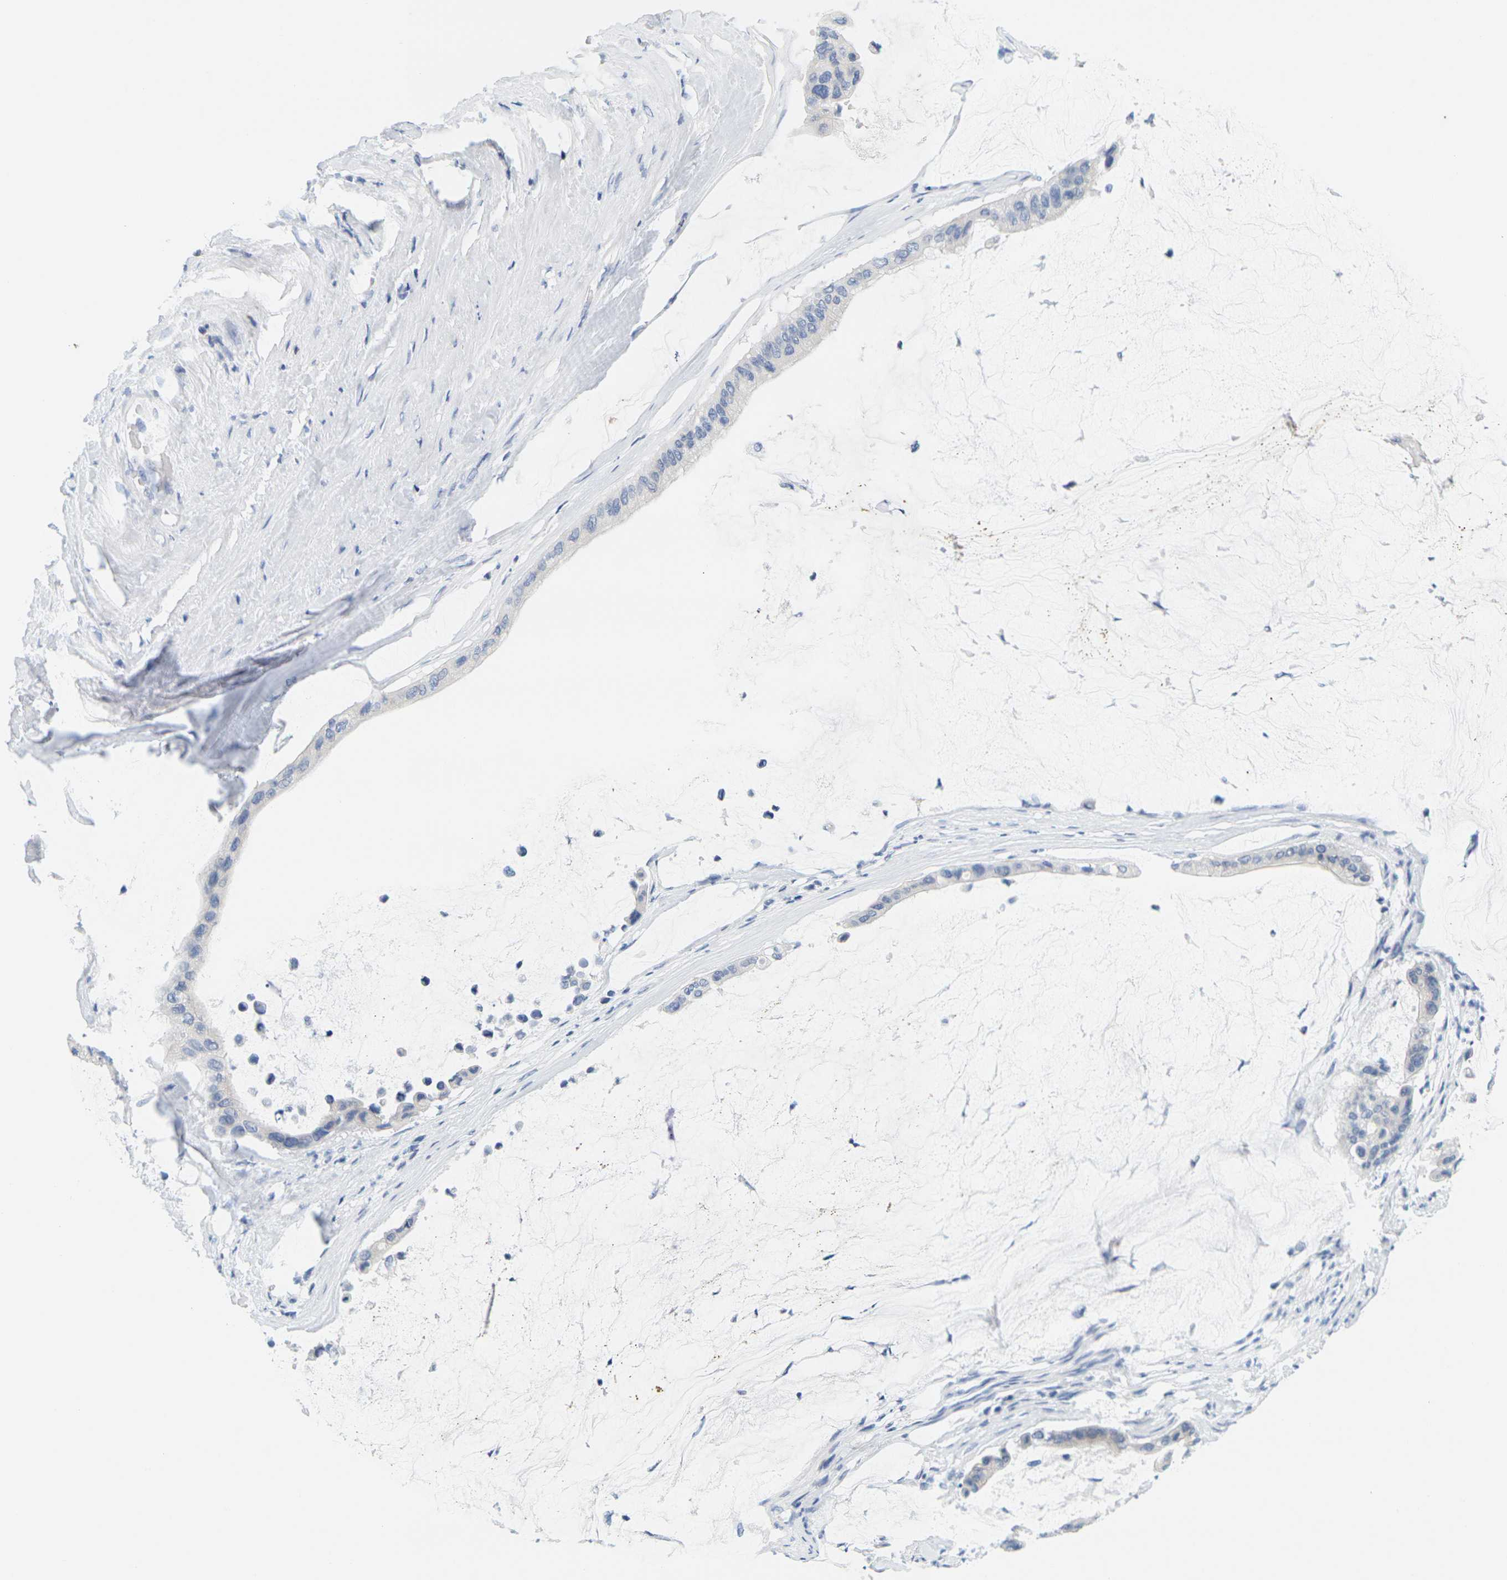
{"staining": {"intensity": "negative", "quantity": "none", "location": "none"}, "tissue": "pancreatic cancer", "cell_type": "Tumor cells", "image_type": "cancer", "snomed": [{"axis": "morphology", "description": "Adenocarcinoma, NOS"}, {"axis": "topography", "description": "Pancreas"}], "caption": "Protein analysis of pancreatic cancer (adenocarcinoma) reveals no significant expression in tumor cells.", "gene": "HLA-DOB", "patient": {"sex": "male", "age": 41}}